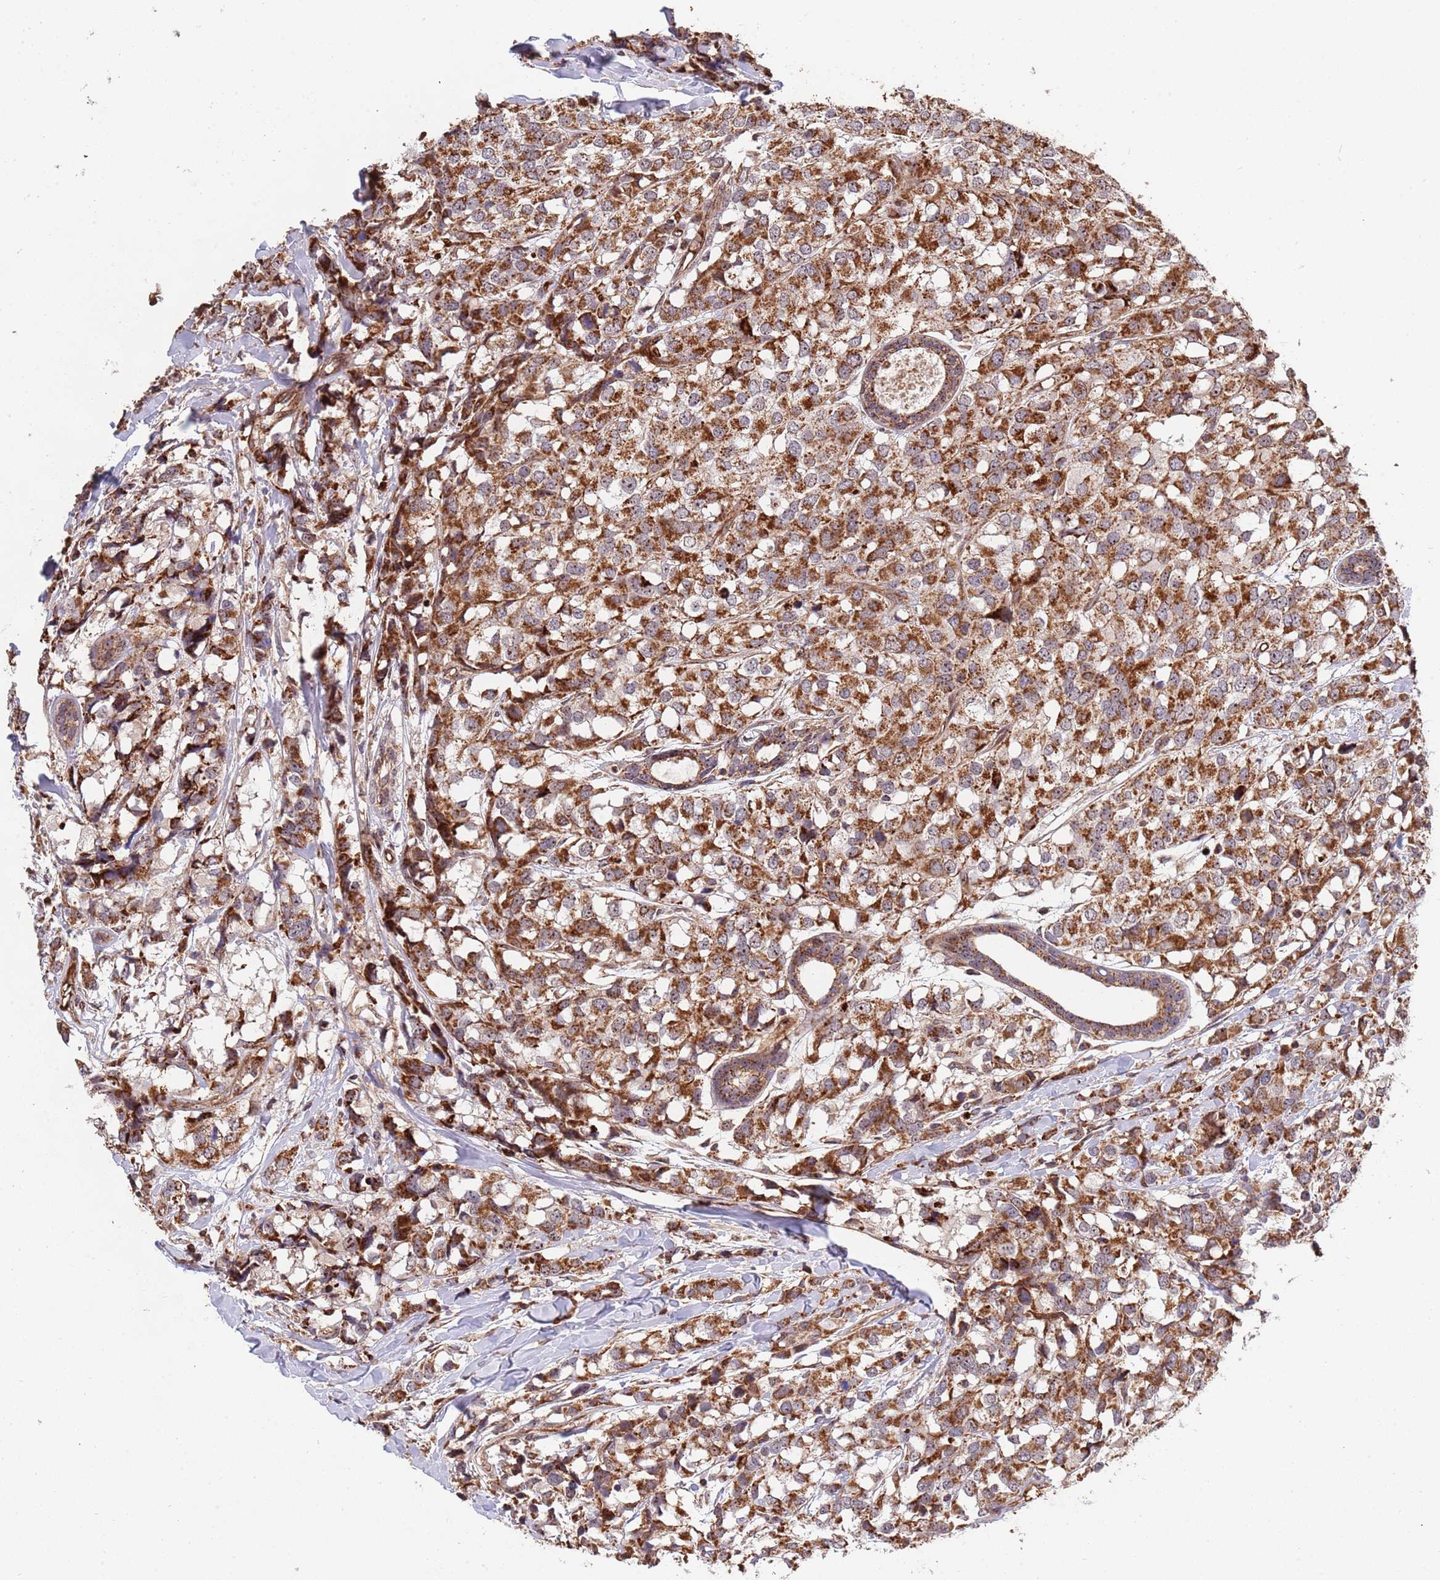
{"staining": {"intensity": "moderate", "quantity": ">75%", "location": "cytoplasmic/membranous"}, "tissue": "breast cancer", "cell_type": "Tumor cells", "image_type": "cancer", "snomed": [{"axis": "morphology", "description": "Lobular carcinoma"}, {"axis": "topography", "description": "Breast"}], "caption": "Lobular carcinoma (breast) tissue demonstrates moderate cytoplasmic/membranous positivity in approximately >75% of tumor cells, visualized by immunohistochemistry. The protein is stained brown, and the nuclei are stained in blue (DAB (3,3'-diaminobenzidine) IHC with brightfield microscopy, high magnification).", "gene": "DCHS1", "patient": {"sex": "female", "age": 59}}